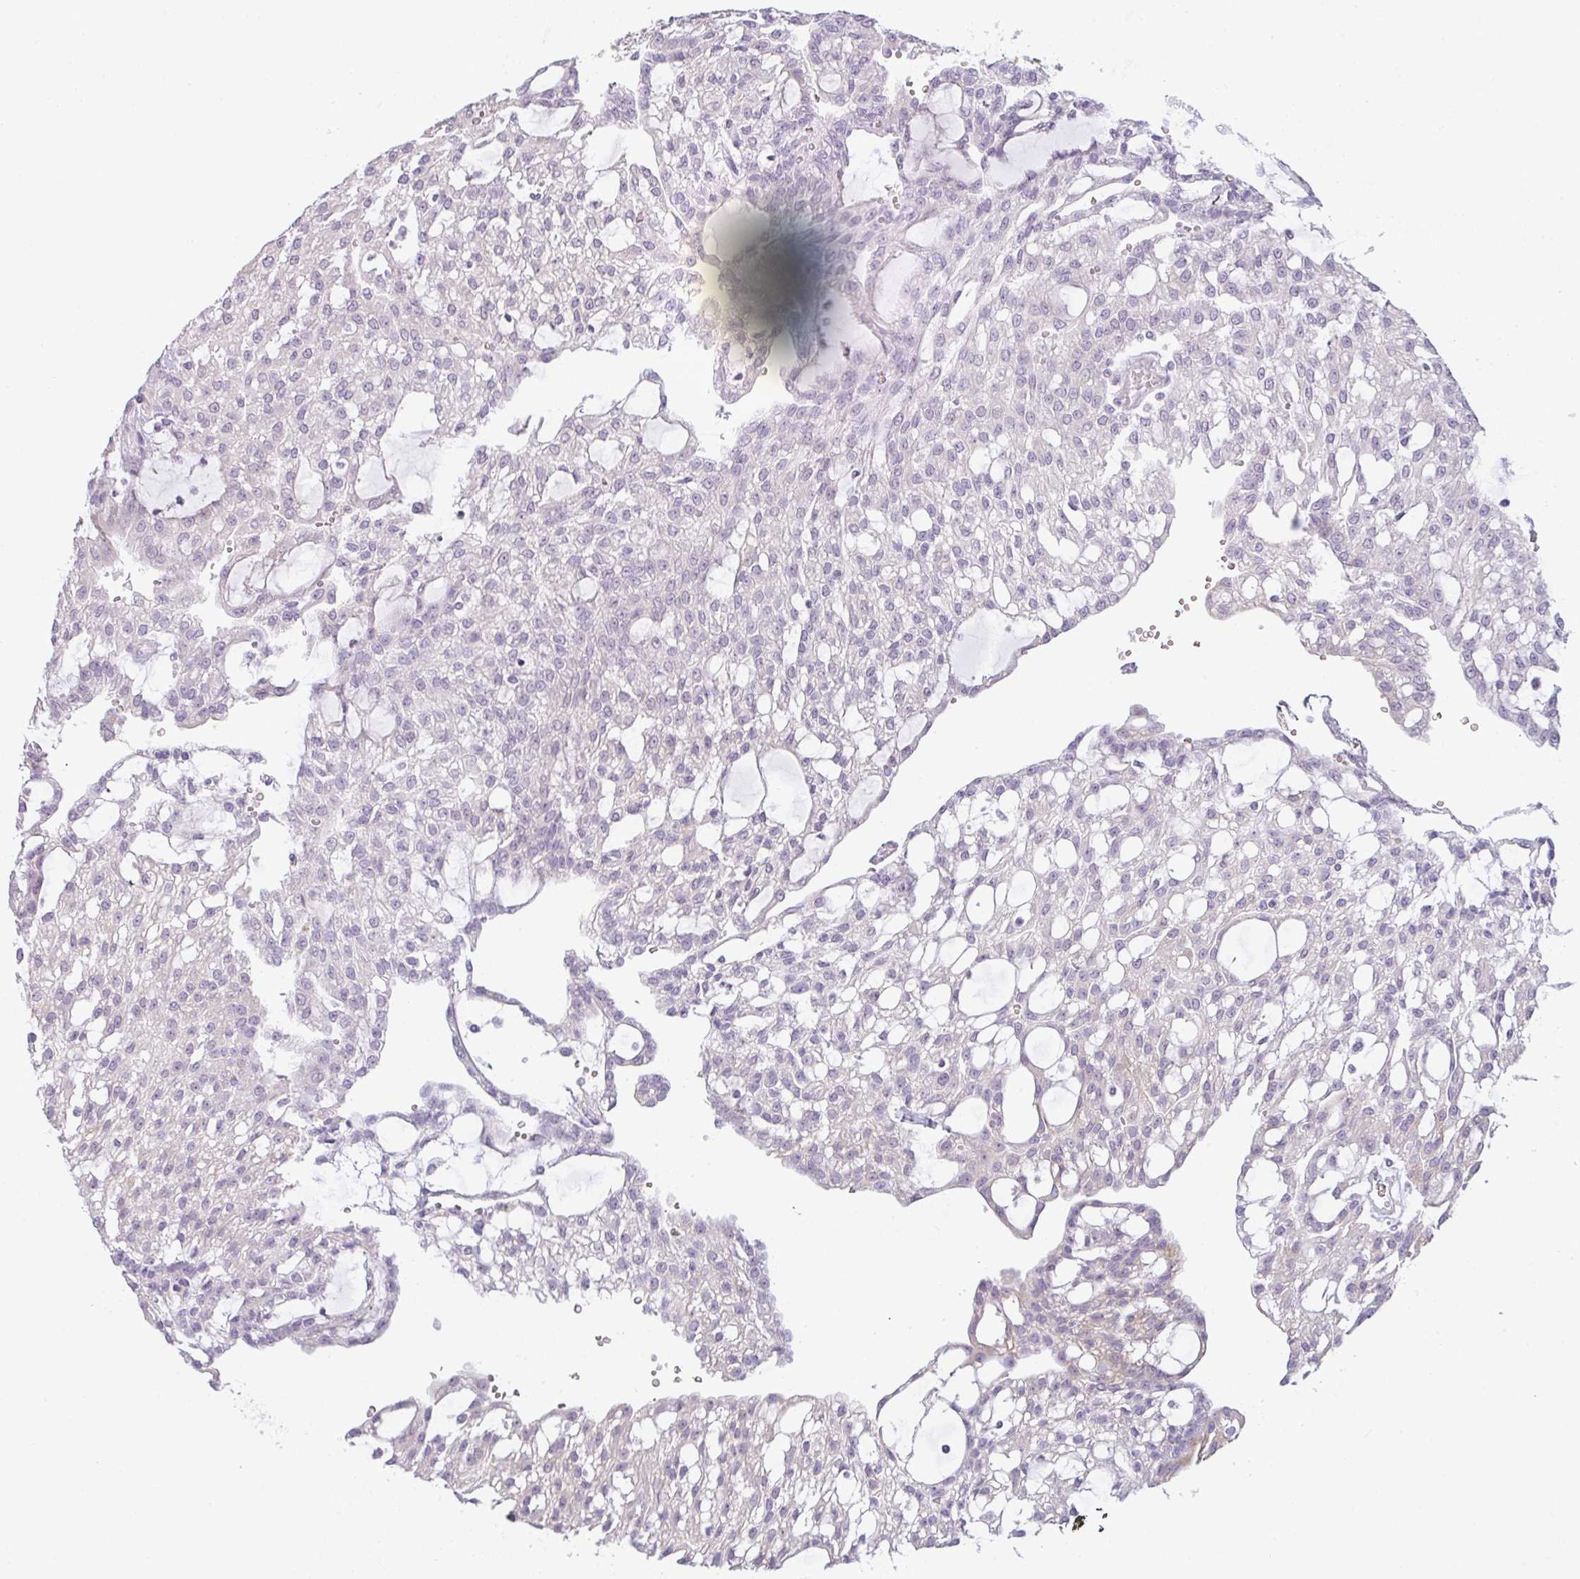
{"staining": {"intensity": "negative", "quantity": "none", "location": "none"}, "tissue": "renal cancer", "cell_type": "Tumor cells", "image_type": "cancer", "snomed": [{"axis": "morphology", "description": "Adenocarcinoma, NOS"}, {"axis": "topography", "description": "Kidney"}], "caption": "Immunohistochemistry (IHC) micrograph of adenocarcinoma (renal) stained for a protein (brown), which reveals no staining in tumor cells.", "gene": "SIRPB2", "patient": {"sex": "male", "age": 63}}